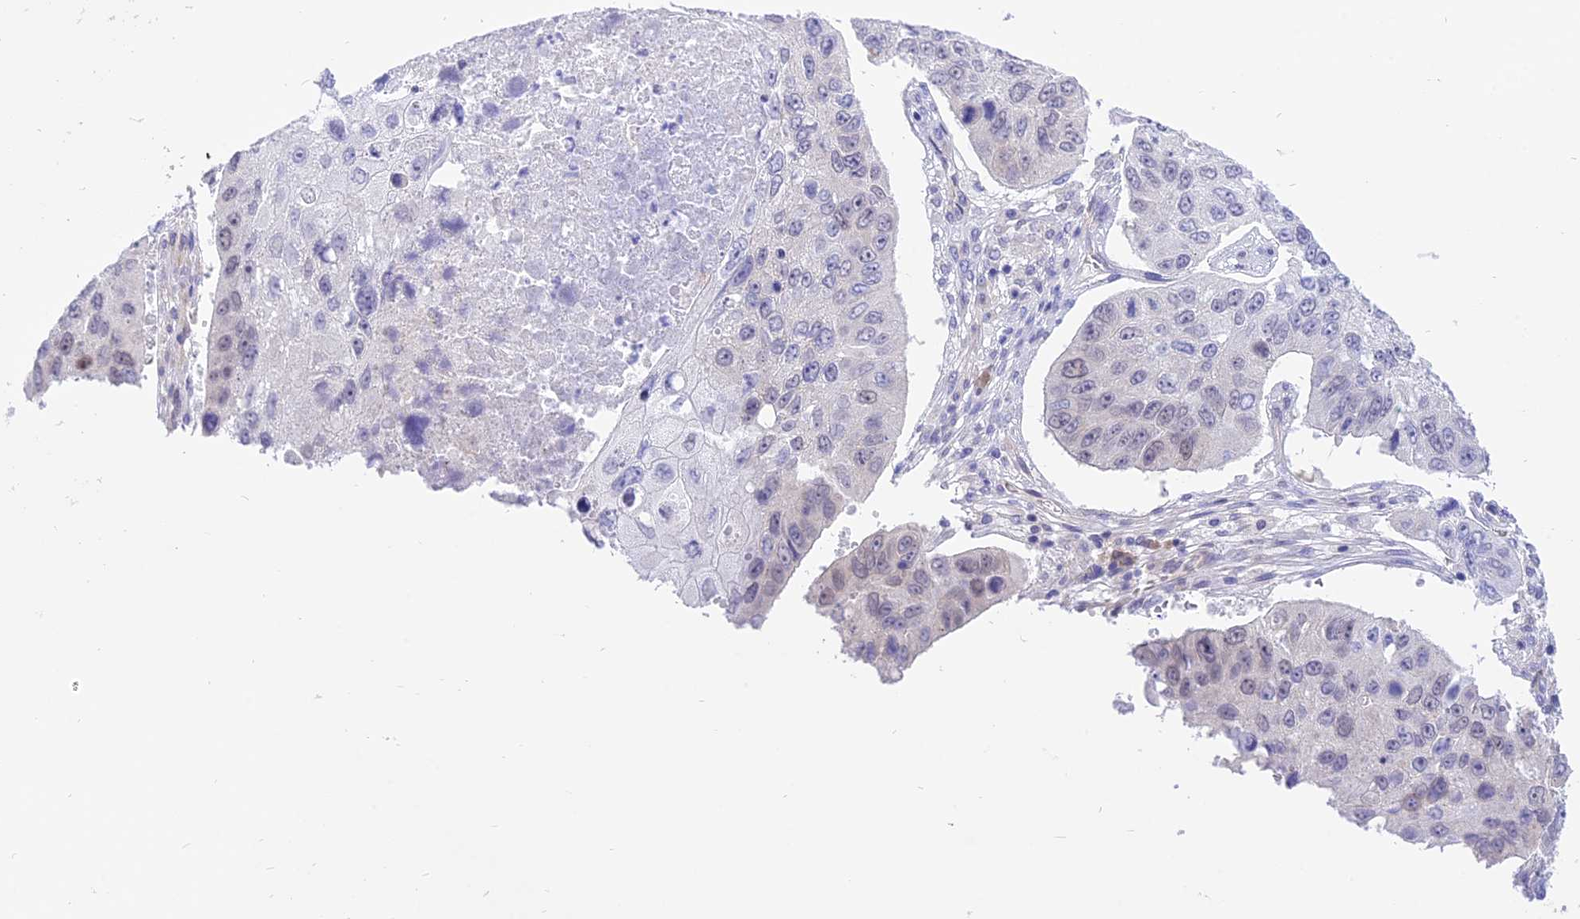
{"staining": {"intensity": "negative", "quantity": "none", "location": "none"}, "tissue": "lung cancer", "cell_type": "Tumor cells", "image_type": "cancer", "snomed": [{"axis": "morphology", "description": "Squamous cell carcinoma, NOS"}, {"axis": "topography", "description": "Lung"}], "caption": "Immunohistochemistry (IHC) photomicrograph of neoplastic tissue: lung squamous cell carcinoma stained with DAB shows no significant protein expression in tumor cells.", "gene": "DCAF16", "patient": {"sex": "male", "age": 61}}